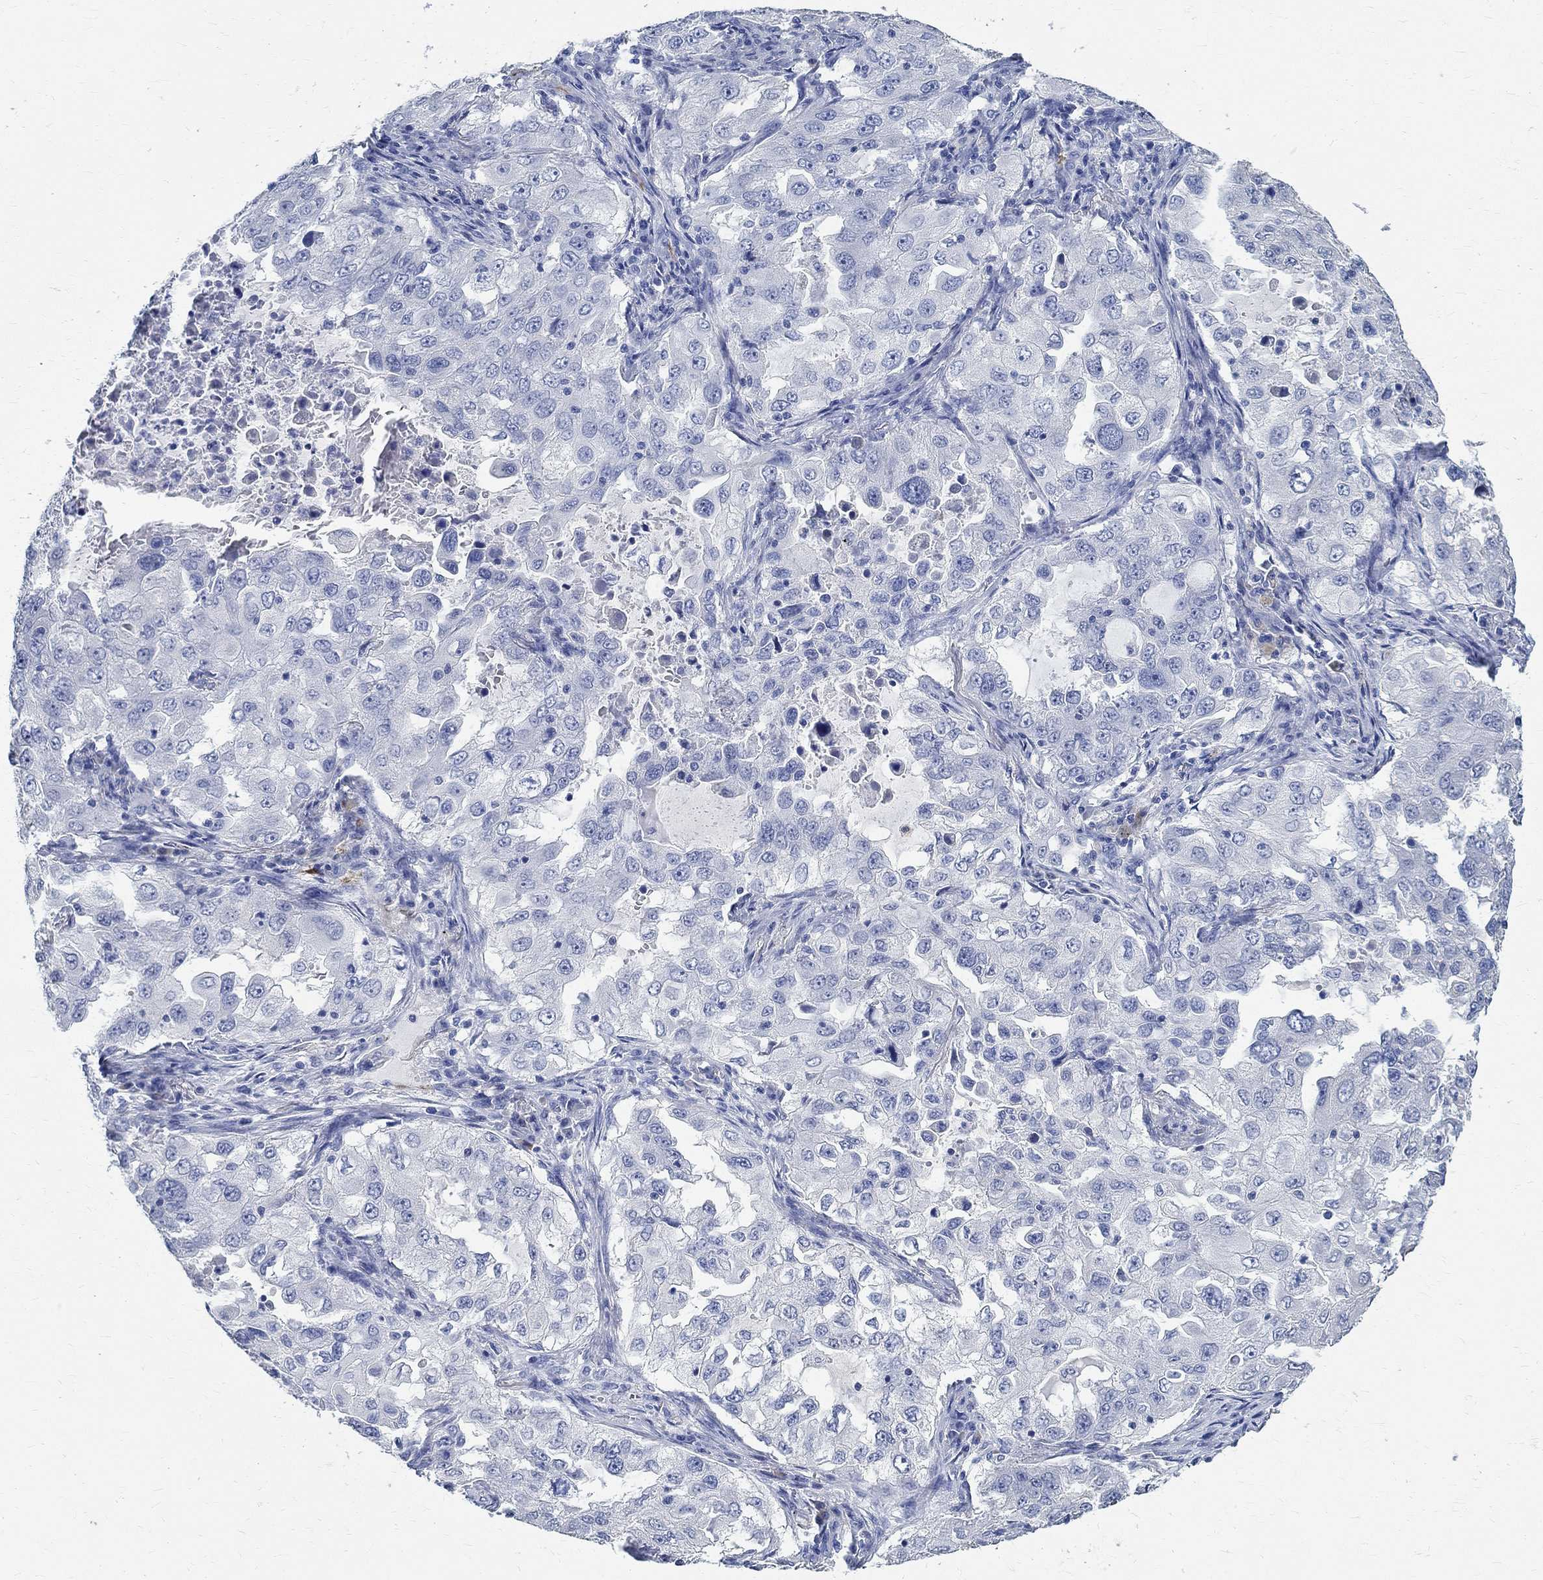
{"staining": {"intensity": "negative", "quantity": "none", "location": "none"}, "tissue": "lung cancer", "cell_type": "Tumor cells", "image_type": "cancer", "snomed": [{"axis": "morphology", "description": "Adenocarcinoma, NOS"}, {"axis": "topography", "description": "Lung"}], "caption": "Tumor cells show no significant protein expression in lung adenocarcinoma.", "gene": "PRX", "patient": {"sex": "female", "age": 61}}